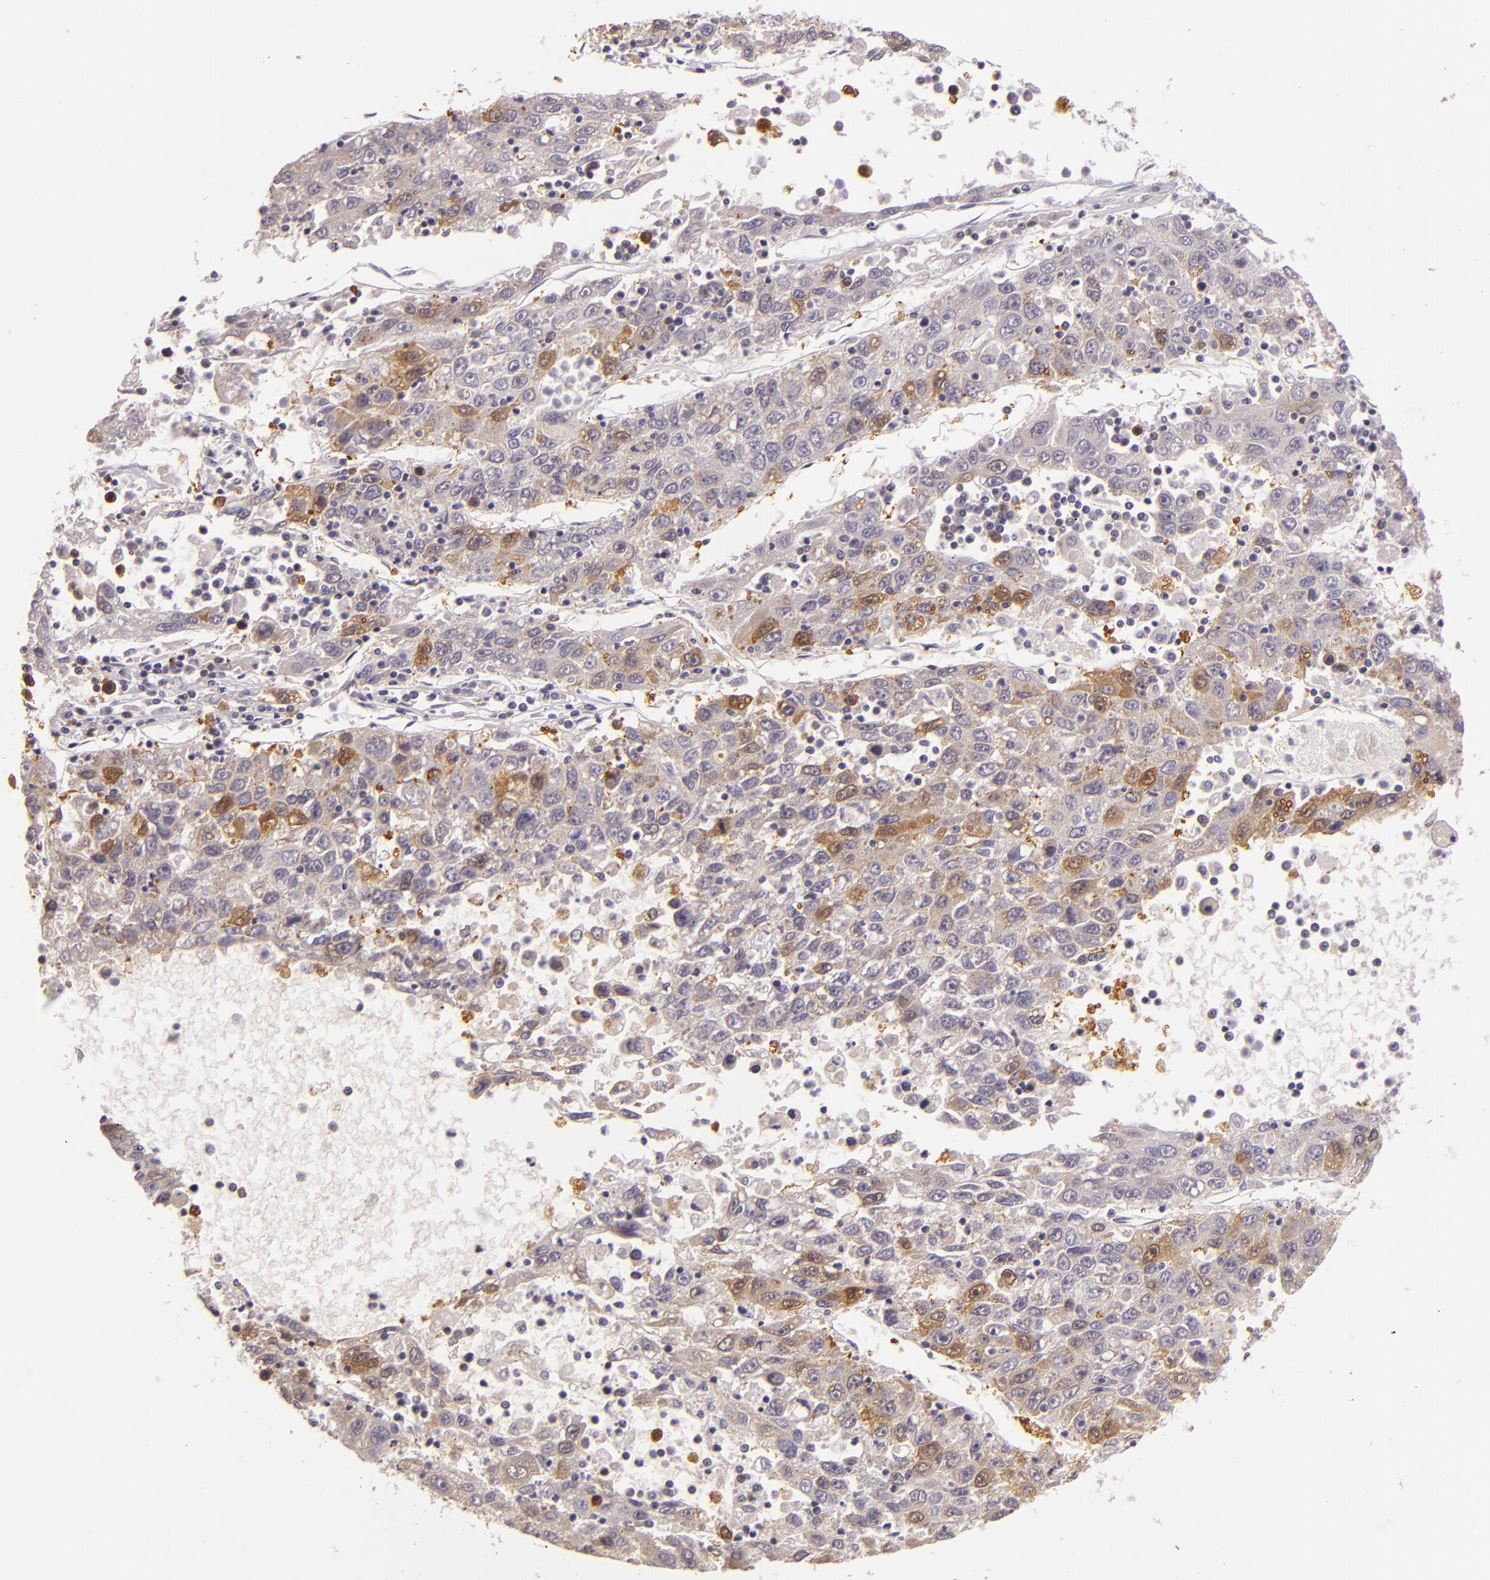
{"staining": {"intensity": "moderate", "quantity": "25%-75%", "location": "cytoplasmic/membranous,nuclear"}, "tissue": "liver cancer", "cell_type": "Tumor cells", "image_type": "cancer", "snomed": [{"axis": "morphology", "description": "Carcinoma, Hepatocellular, NOS"}, {"axis": "topography", "description": "Liver"}], "caption": "High-power microscopy captured an immunohistochemistry photomicrograph of liver hepatocellular carcinoma, revealing moderate cytoplasmic/membranous and nuclear positivity in about 25%-75% of tumor cells.", "gene": "HSPA8", "patient": {"sex": "male", "age": 49}}